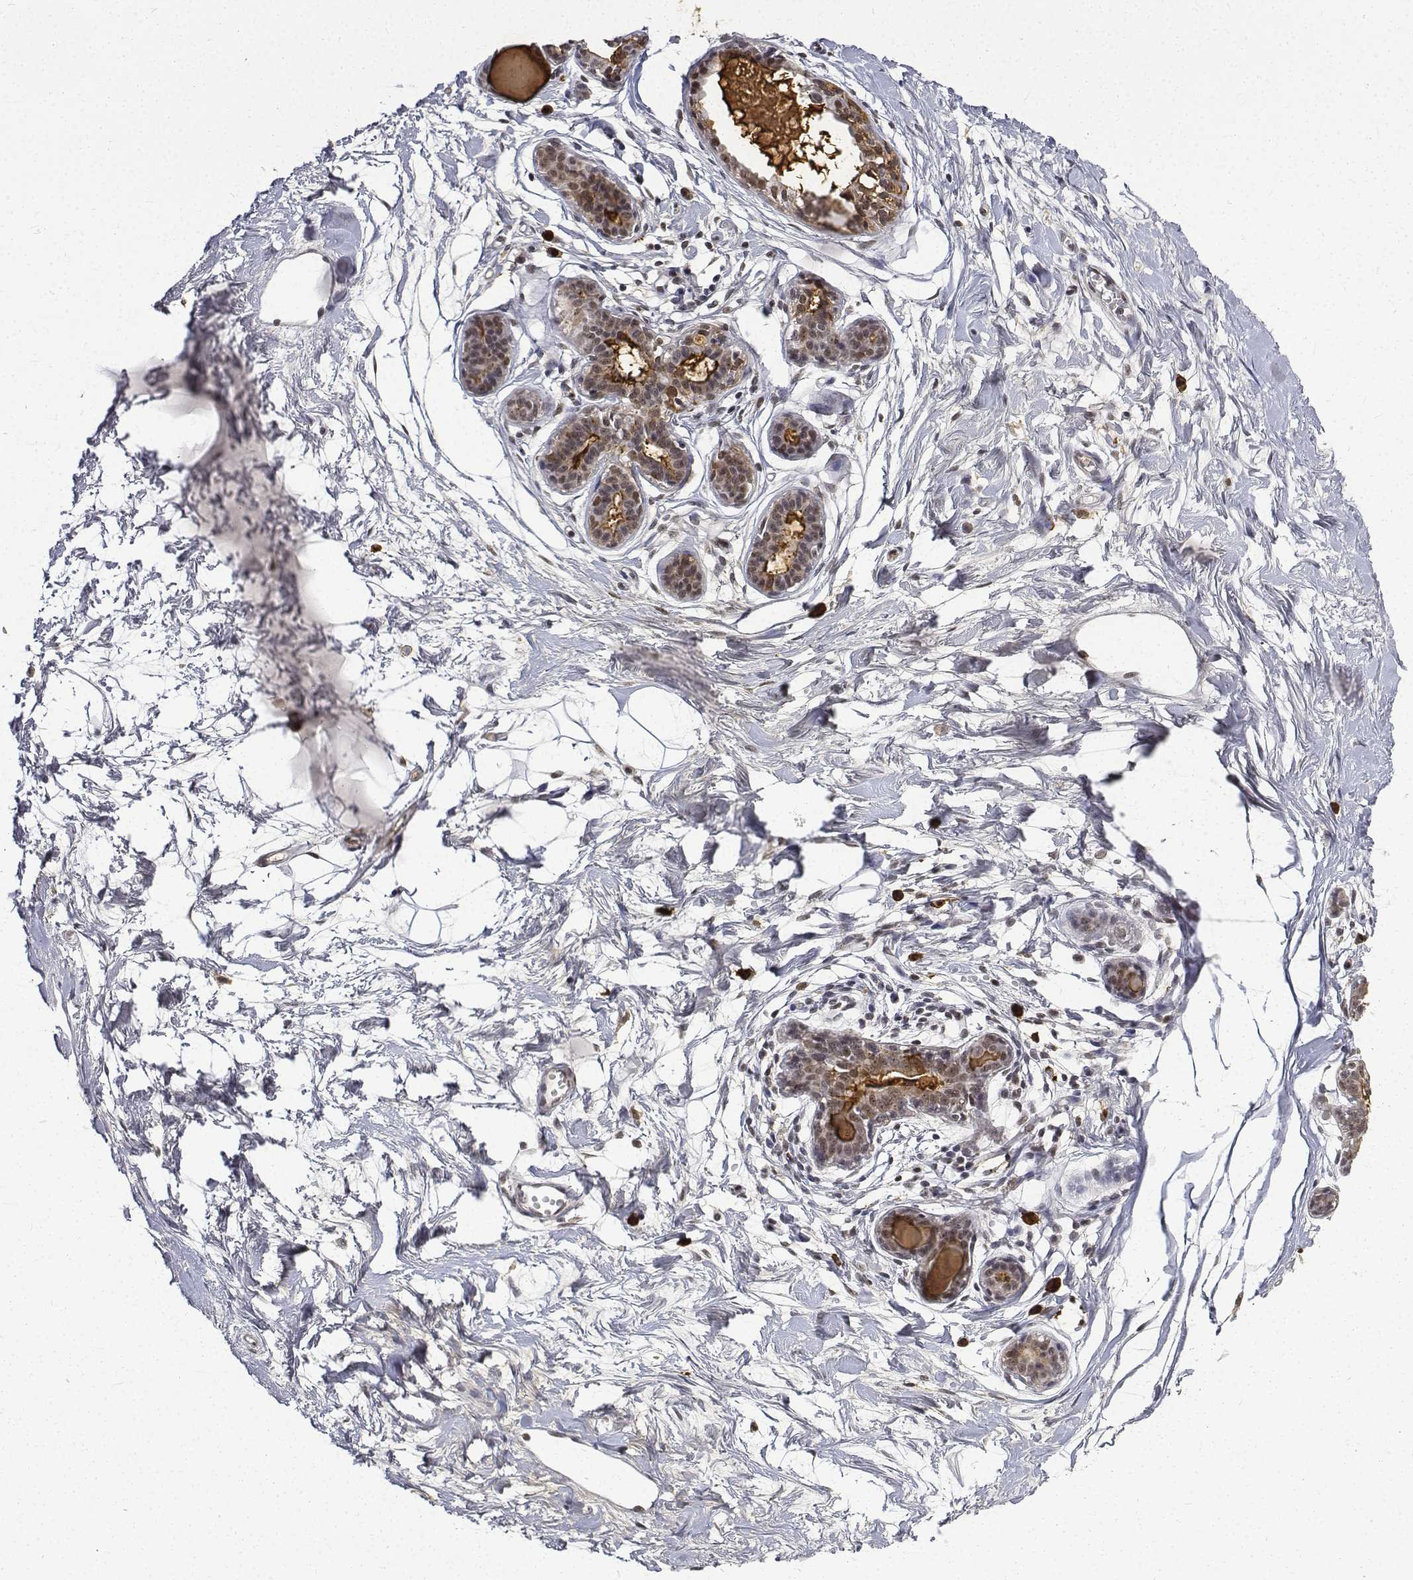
{"staining": {"intensity": "moderate", "quantity": ">75%", "location": "nuclear"}, "tissue": "breast", "cell_type": "Adipocytes", "image_type": "normal", "snomed": [{"axis": "morphology", "description": "Normal tissue, NOS"}, {"axis": "topography", "description": "Breast"}], "caption": "Protein staining by immunohistochemistry (IHC) exhibits moderate nuclear staining in approximately >75% of adipocytes in normal breast. (DAB (3,3'-diaminobenzidine) IHC with brightfield microscopy, high magnification).", "gene": "ATRX", "patient": {"sex": "female", "age": 45}}